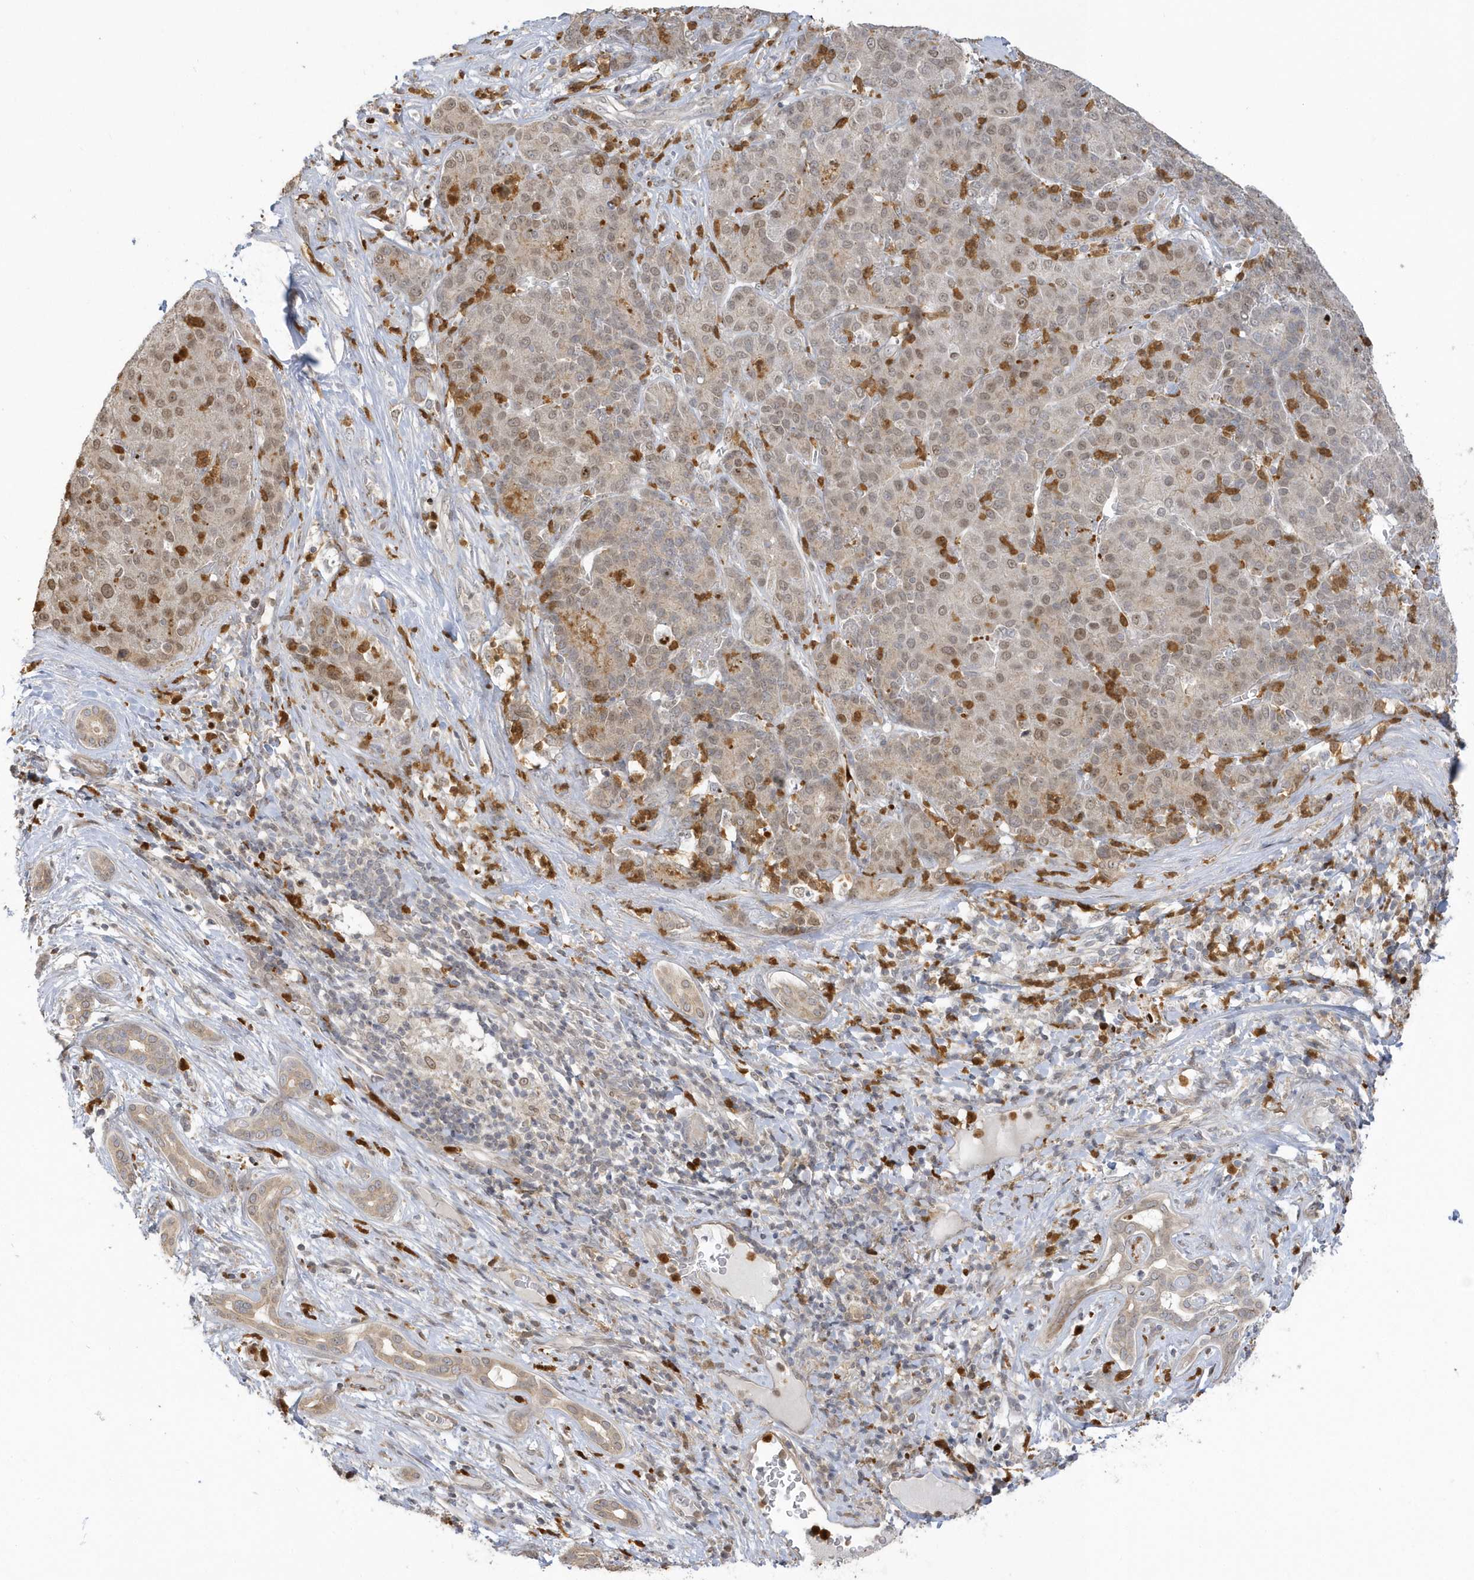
{"staining": {"intensity": "moderate", "quantity": "<25%", "location": "nuclear"}, "tissue": "liver cancer", "cell_type": "Tumor cells", "image_type": "cancer", "snomed": [{"axis": "morphology", "description": "Carcinoma, Hepatocellular, NOS"}, {"axis": "topography", "description": "Liver"}], "caption": "Liver hepatocellular carcinoma was stained to show a protein in brown. There is low levels of moderate nuclear expression in about <25% of tumor cells.", "gene": "NAF1", "patient": {"sex": "male", "age": 65}}